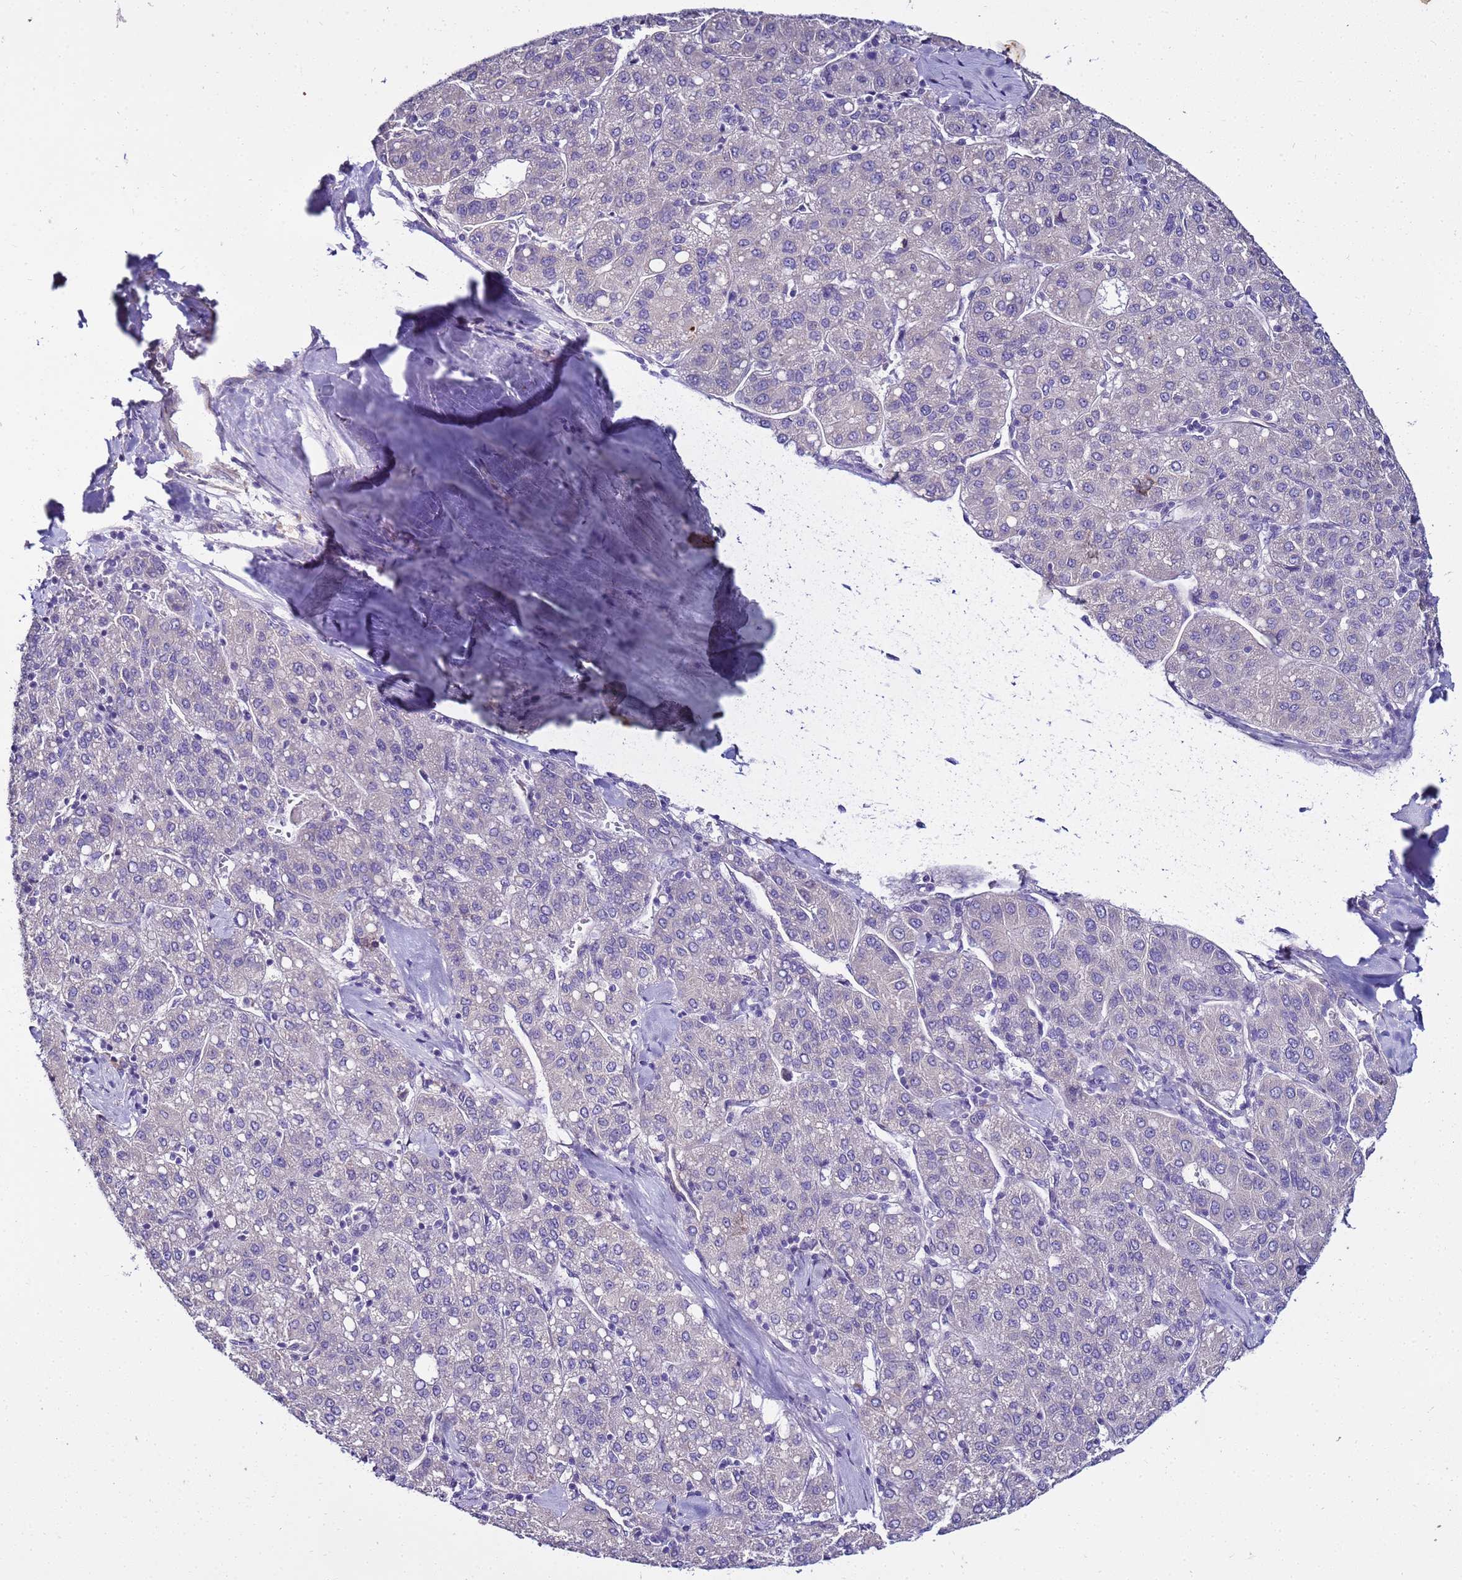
{"staining": {"intensity": "negative", "quantity": "none", "location": "none"}, "tissue": "liver cancer", "cell_type": "Tumor cells", "image_type": "cancer", "snomed": [{"axis": "morphology", "description": "Carcinoma, Hepatocellular, NOS"}, {"axis": "topography", "description": "Liver"}], "caption": "A micrograph of human liver cancer is negative for staining in tumor cells.", "gene": "FAM166B", "patient": {"sex": "male", "age": 65}}